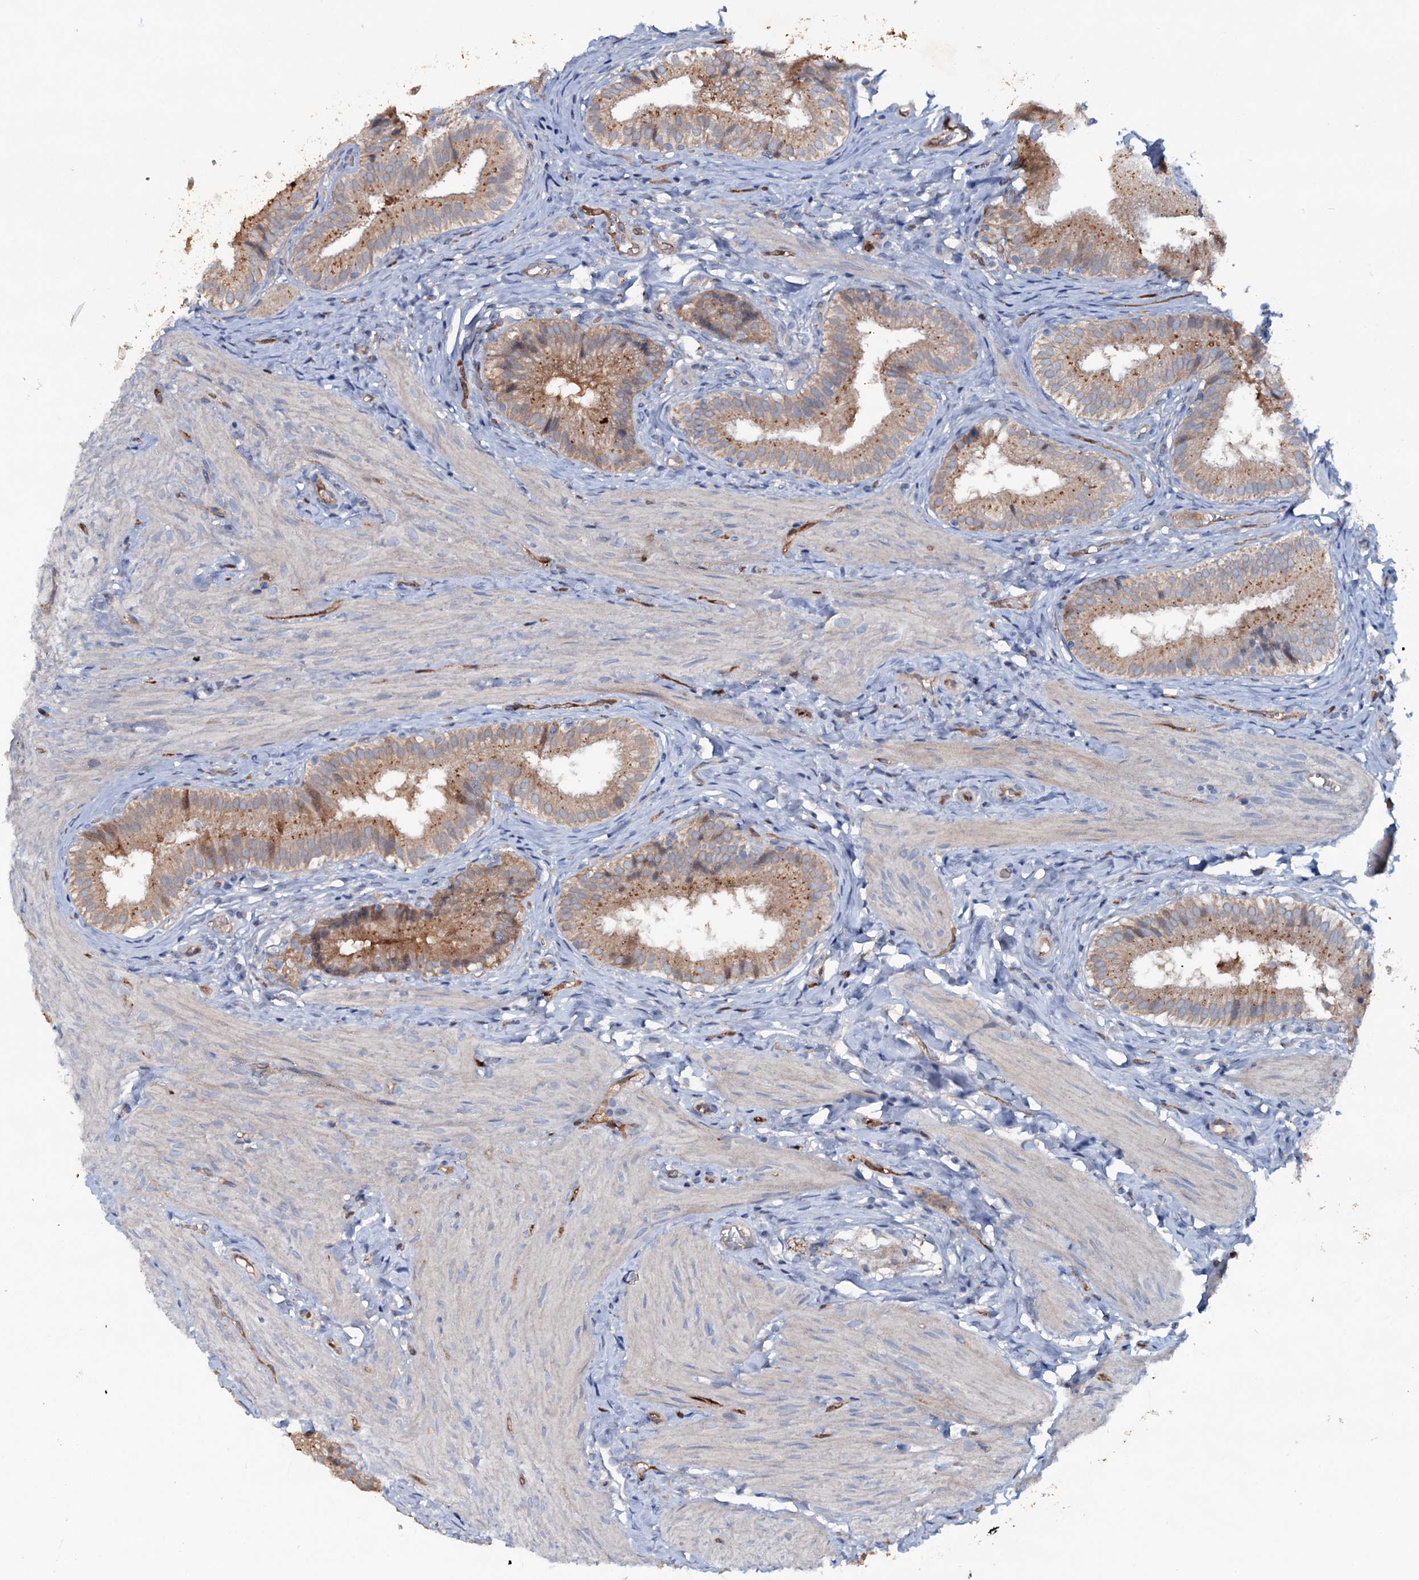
{"staining": {"intensity": "moderate", "quantity": ">75%", "location": "cytoplasmic/membranous"}, "tissue": "gallbladder", "cell_type": "Glandular cells", "image_type": "normal", "snomed": [{"axis": "morphology", "description": "Normal tissue, NOS"}, {"axis": "topography", "description": "Gallbladder"}], "caption": "This histopathology image shows normal gallbladder stained with immunohistochemistry to label a protein in brown. The cytoplasmic/membranous of glandular cells show moderate positivity for the protein. Nuclei are counter-stained blue.", "gene": "IL17RD", "patient": {"sex": "female", "age": 47}}